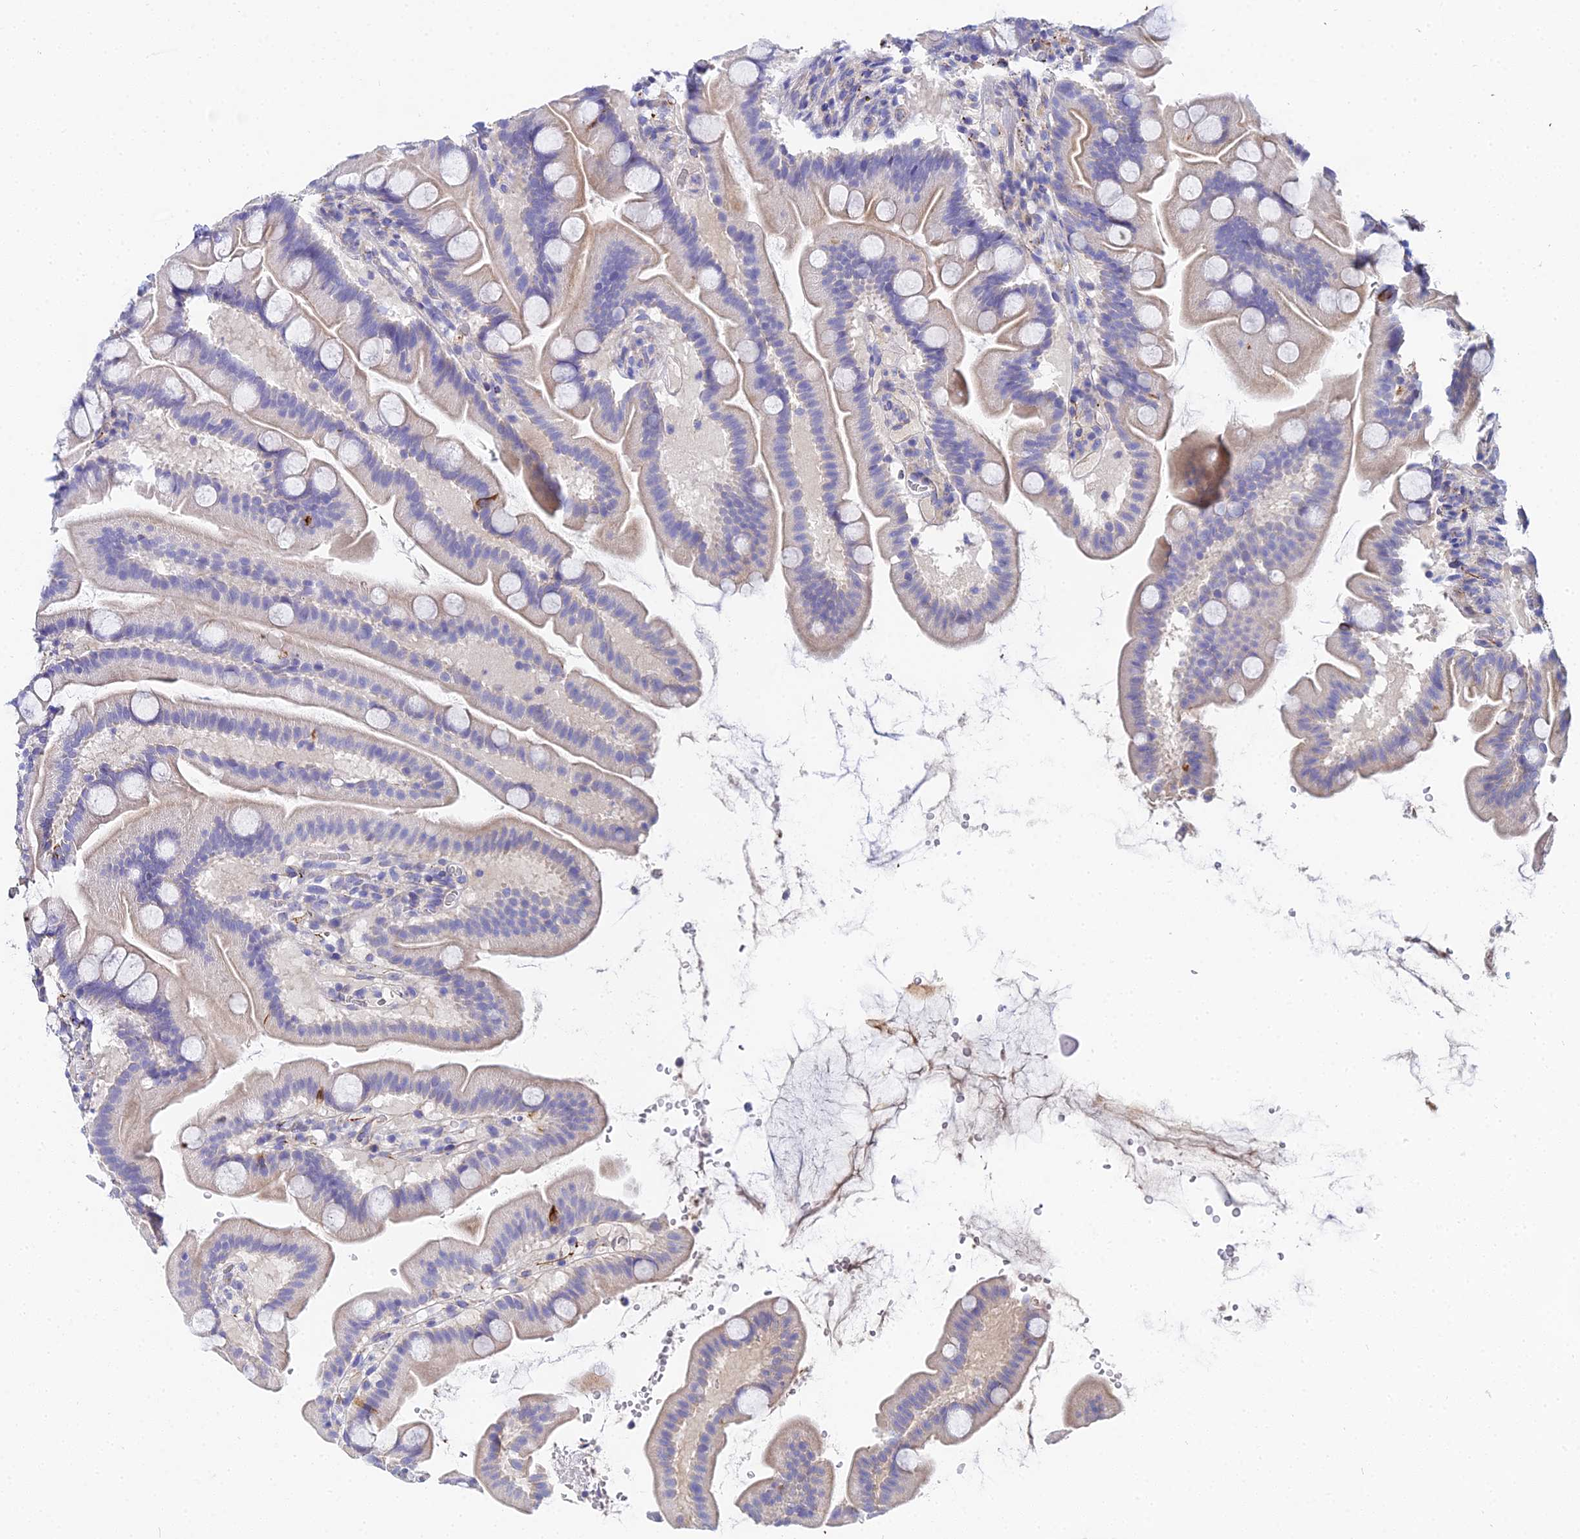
{"staining": {"intensity": "moderate", "quantity": "<25%", "location": "cytoplasmic/membranous"}, "tissue": "small intestine", "cell_type": "Glandular cells", "image_type": "normal", "snomed": [{"axis": "morphology", "description": "Normal tissue, NOS"}, {"axis": "topography", "description": "Small intestine"}], "caption": "Moderate cytoplasmic/membranous positivity for a protein is present in about <25% of glandular cells of normal small intestine using immunohistochemistry (IHC).", "gene": "APOBEC3H", "patient": {"sex": "female", "age": 68}}